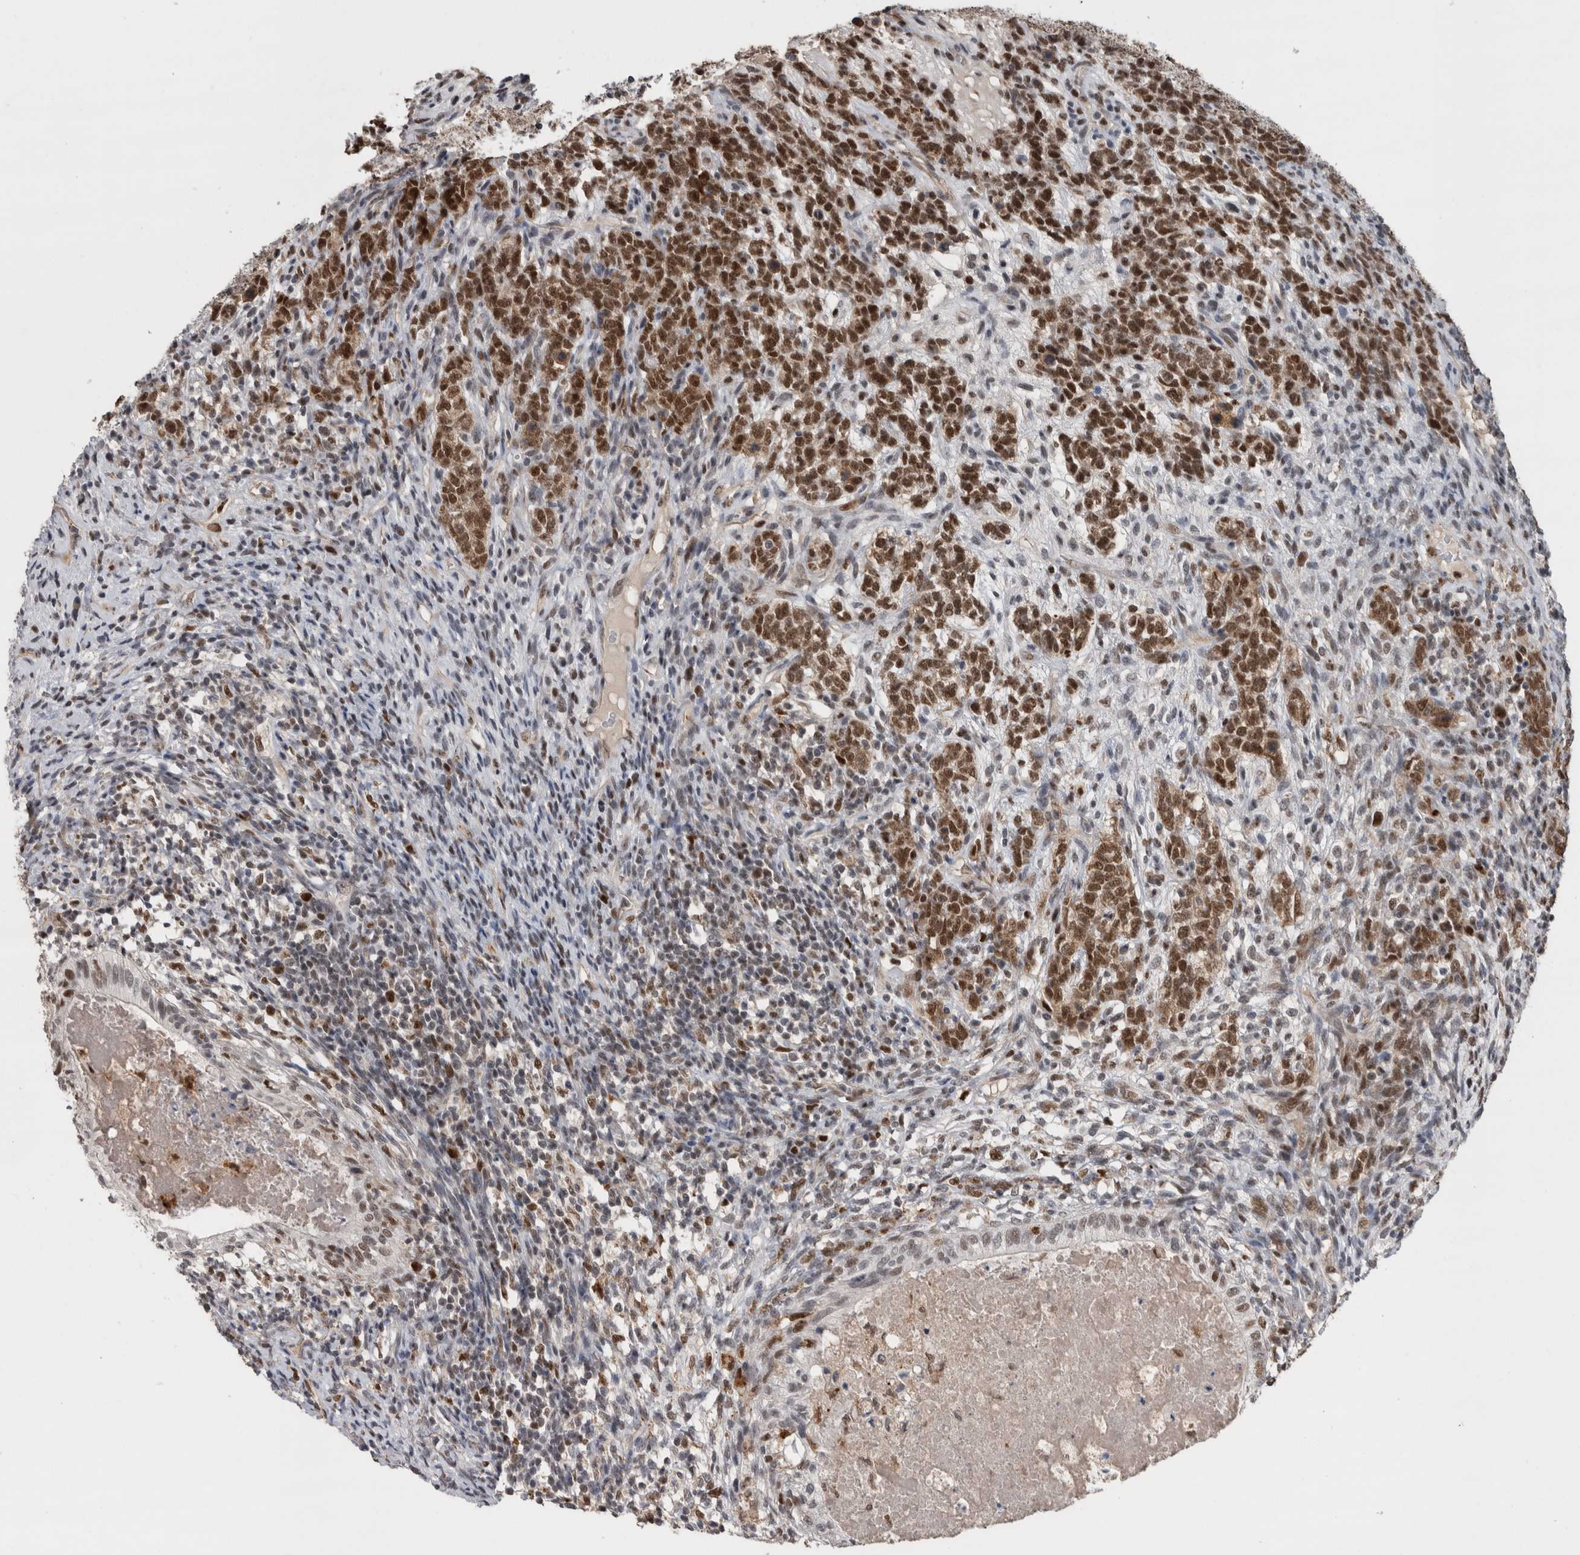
{"staining": {"intensity": "moderate", "quantity": ">75%", "location": "nuclear"}, "tissue": "testis cancer", "cell_type": "Tumor cells", "image_type": "cancer", "snomed": [{"axis": "morphology", "description": "Seminoma, NOS"}, {"axis": "morphology", "description": "Carcinoma, Embryonal, NOS"}, {"axis": "topography", "description": "Testis"}], "caption": "This micrograph displays seminoma (testis) stained with IHC to label a protein in brown. The nuclear of tumor cells show moderate positivity for the protein. Nuclei are counter-stained blue.", "gene": "POLD2", "patient": {"sex": "male", "age": 28}}